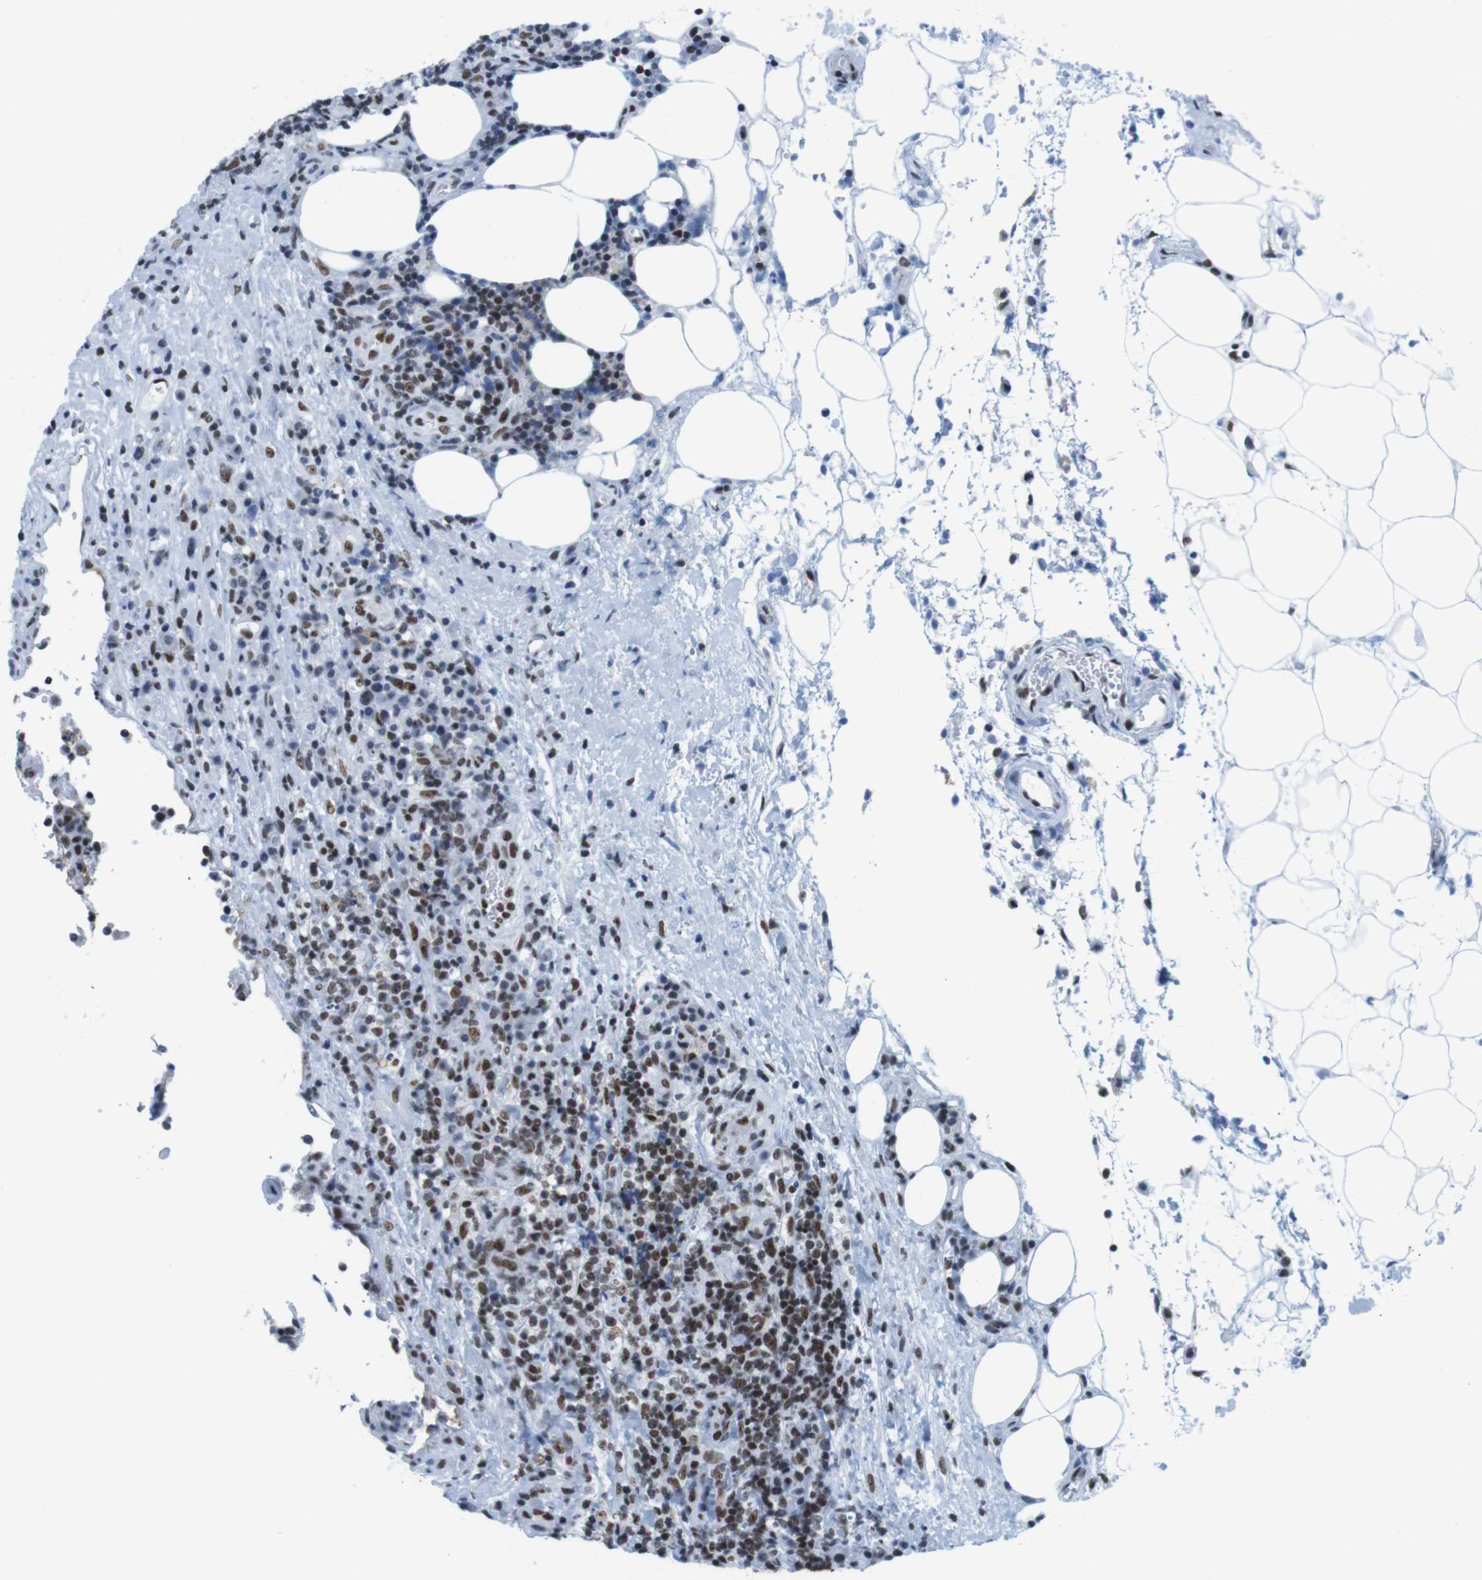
{"staining": {"intensity": "strong", "quantity": ">75%", "location": "nuclear"}, "tissue": "lymphoma", "cell_type": "Tumor cells", "image_type": "cancer", "snomed": [{"axis": "morphology", "description": "Malignant lymphoma, non-Hodgkin's type, High grade"}, {"axis": "topography", "description": "Lymph node"}], "caption": "Protein expression analysis of human lymphoma reveals strong nuclear positivity in about >75% of tumor cells. Using DAB (brown) and hematoxylin (blue) stains, captured at high magnification using brightfield microscopy.", "gene": "IFI16", "patient": {"sex": "female", "age": 76}}